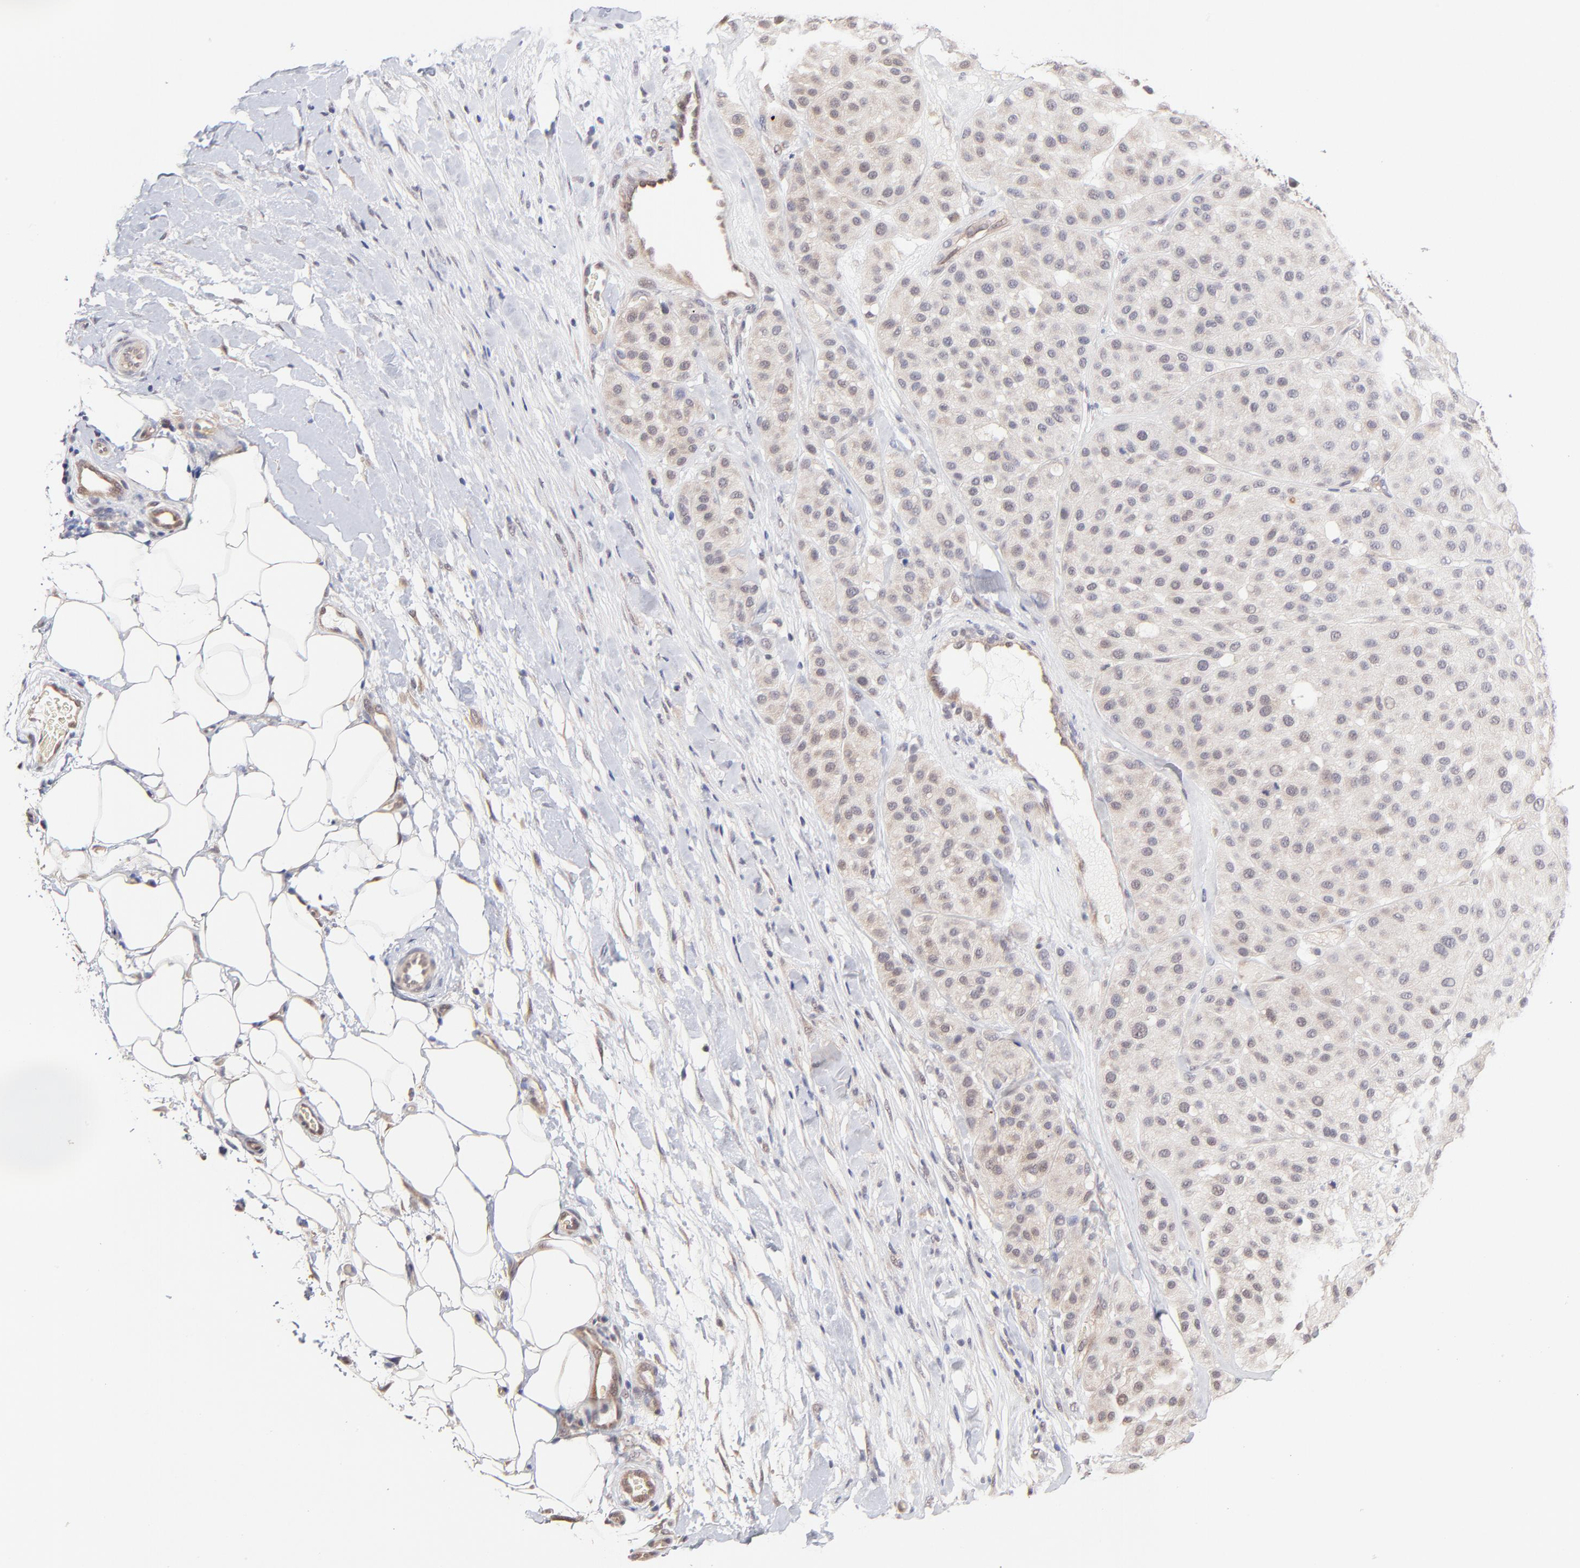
{"staining": {"intensity": "weak", "quantity": "25%-75%", "location": "cytoplasmic/membranous"}, "tissue": "melanoma", "cell_type": "Tumor cells", "image_type": "cancer", "snomed": [{"axis": "morphology", "description": "Normal tissue, NOS"}, {"axis": "morphology", "description": "Malignant melanoma, Metastatic site"}, {"axis": "topography", "description": "Skin"}], "caption": "This is an image of immunohistochemistry staining of malignant melanoma (metastatic site), which shows weak expression in the cytoplasmic/membranous of tumor cells.", "gene": "ZNF10", "patient": {"sex": "male", "age": 41}}